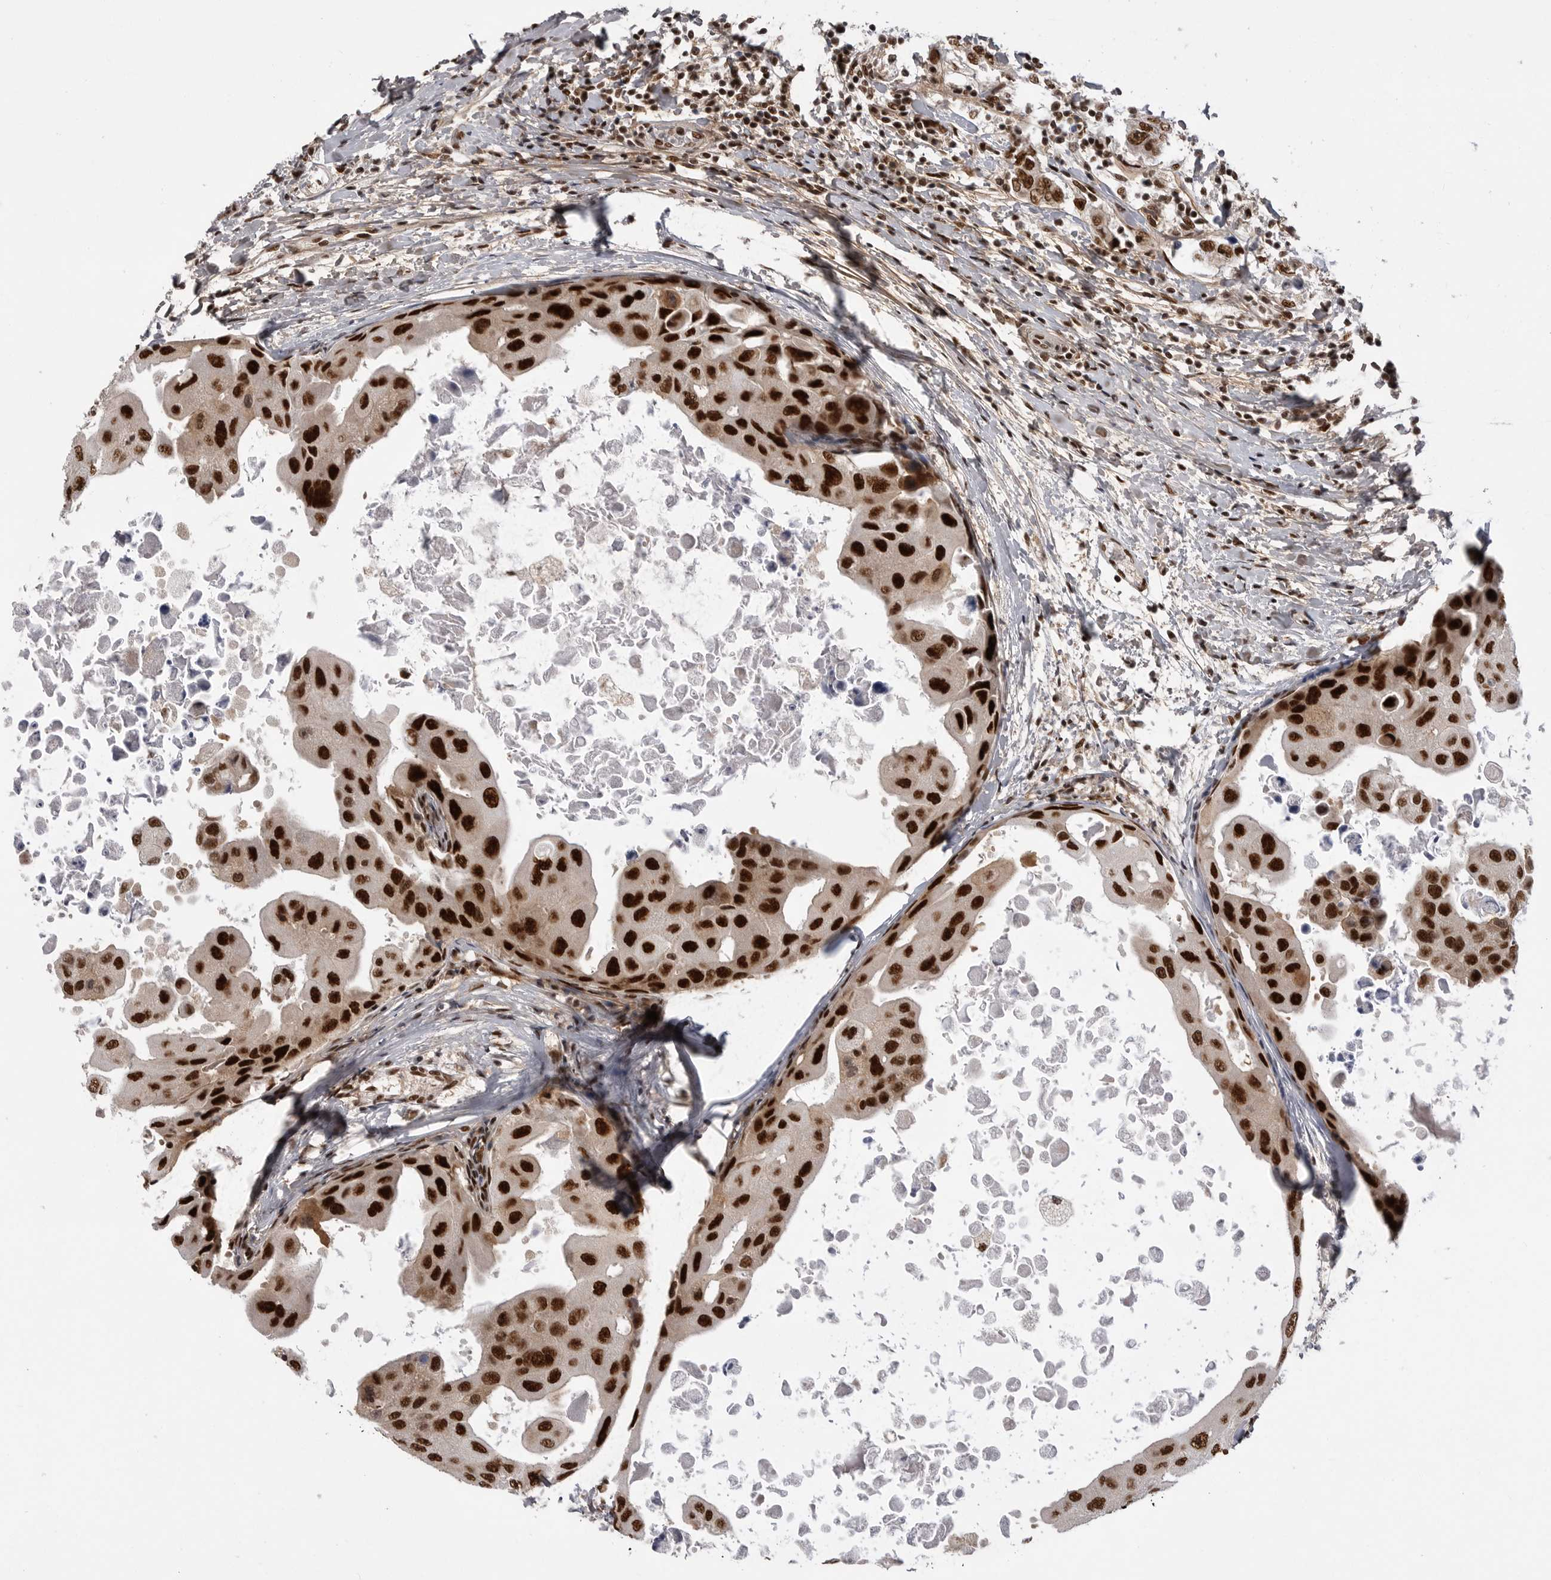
{"staining": {"intensity": "strong", "quantity": ">75%", "location": "nuclear"}, "tissue": "breast cancer", "cell_type": "Tumor cells", "image_type": "cancer", "snomed": [{"axis": "morphology", "description": "Duct carcinoma"}, {"axis": "topography", "description": "Breast"}], "caption": "IHC of breast cancer displays high levels of strong nuclear positivity in about >75% of tumor cells.", "gene": "PPP1R8", "patient": {"sex": "female", "age": 27}}